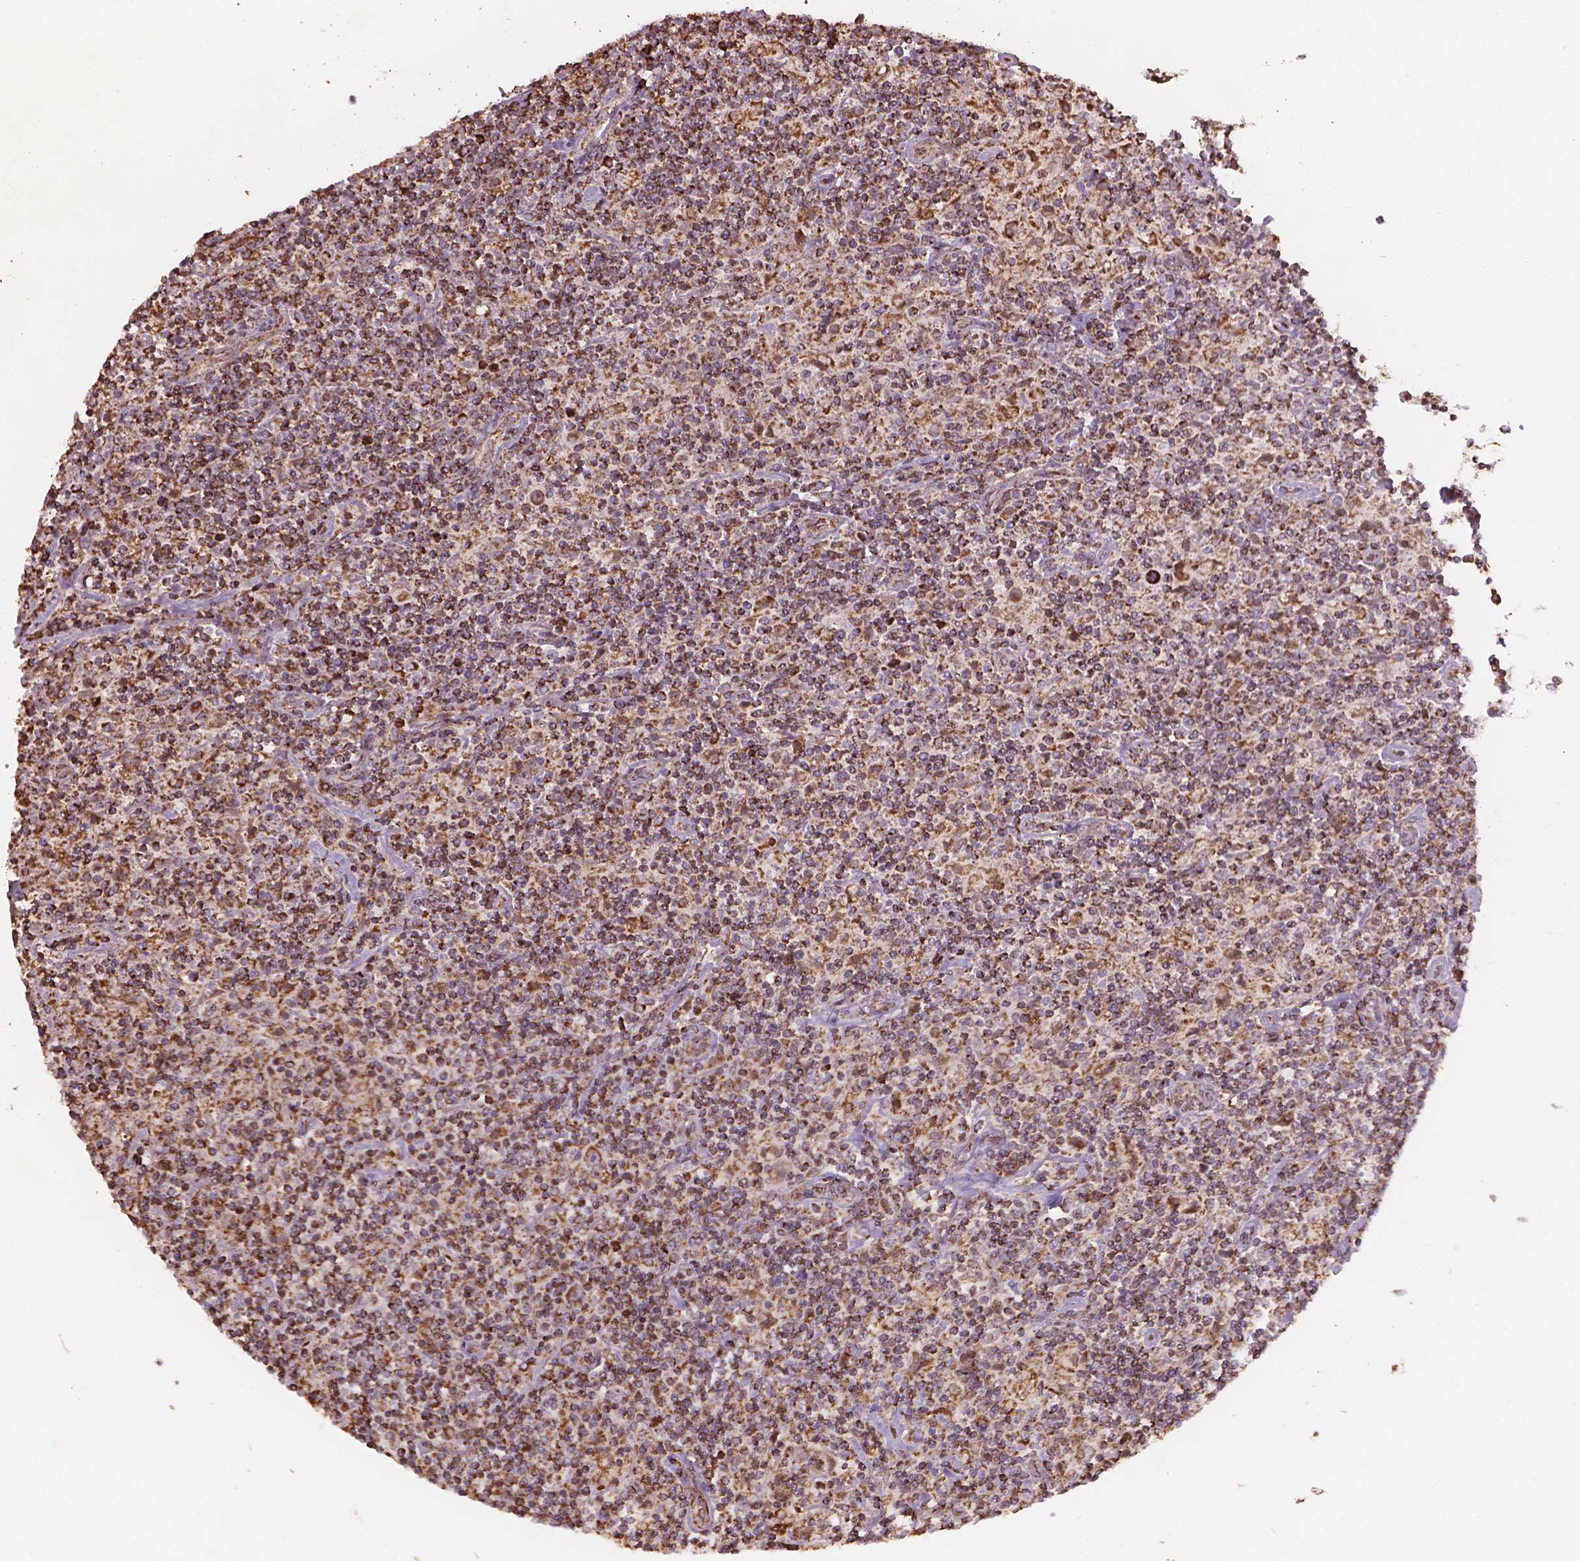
{"staining": {"intensity": "moderate", "quantity": ">75%", "location": "cytoplasmic/membranous"}, "tissue": "lymphoma", "cell_type": "Tumor cells", "image_type": "cancer", "snomed": [{"axis": "morphology", "description": "Hodgkin's disease, NOS"}, {"axis": "topography", "description": "Lymph node"}], "caption": "High-power microscopy captured an immunohistochemistry histopathology image of Hodgkin's disease, revealing moderate cytoplasmic/membranous expression in approximately >75% of tumor cells.", "gene": "HS3ST3A1", "patient": {"sex": "male", "age": 70}}